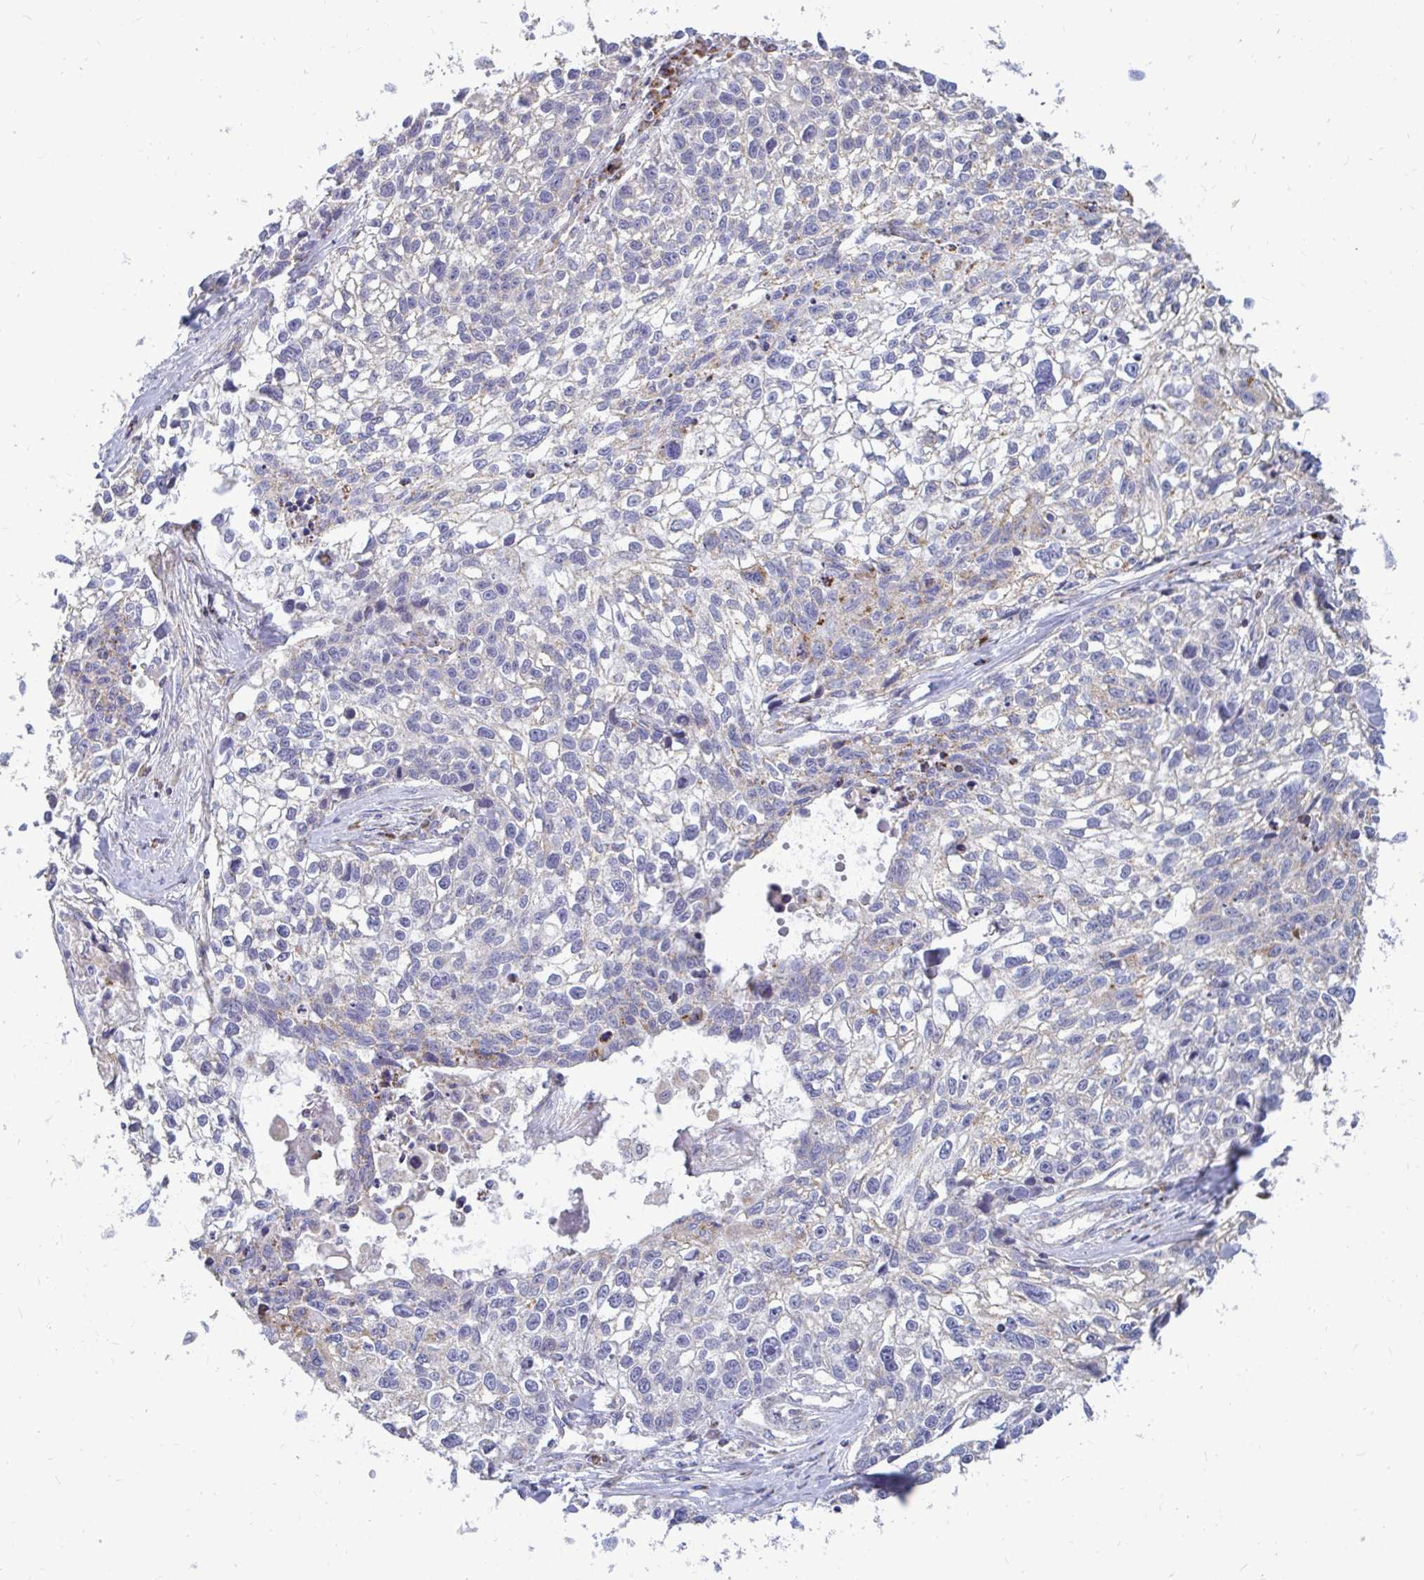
{"staining": {"intensity": "negative", "quantity": "none", "location": "none"}, "tissue": "lung cancer", "cell_type": "Tumor cells", "image_type": "cancer", "snomed": [{"axis": "morphology", "description": "Squamous cell carcinoma, NOS"}, {"axis": "topography", "description": "Lung"}], "caption": "Immunohistochemistry (IHC) micrograph of neoplastic tissue: lung squamous cell carcinoma stained with DAB (3,3'-diaminobenzidine) shows no significant protein positivity in tumor cells.", "gene": "OR10R2", "patient": {"sex": "male", "age": 74}}